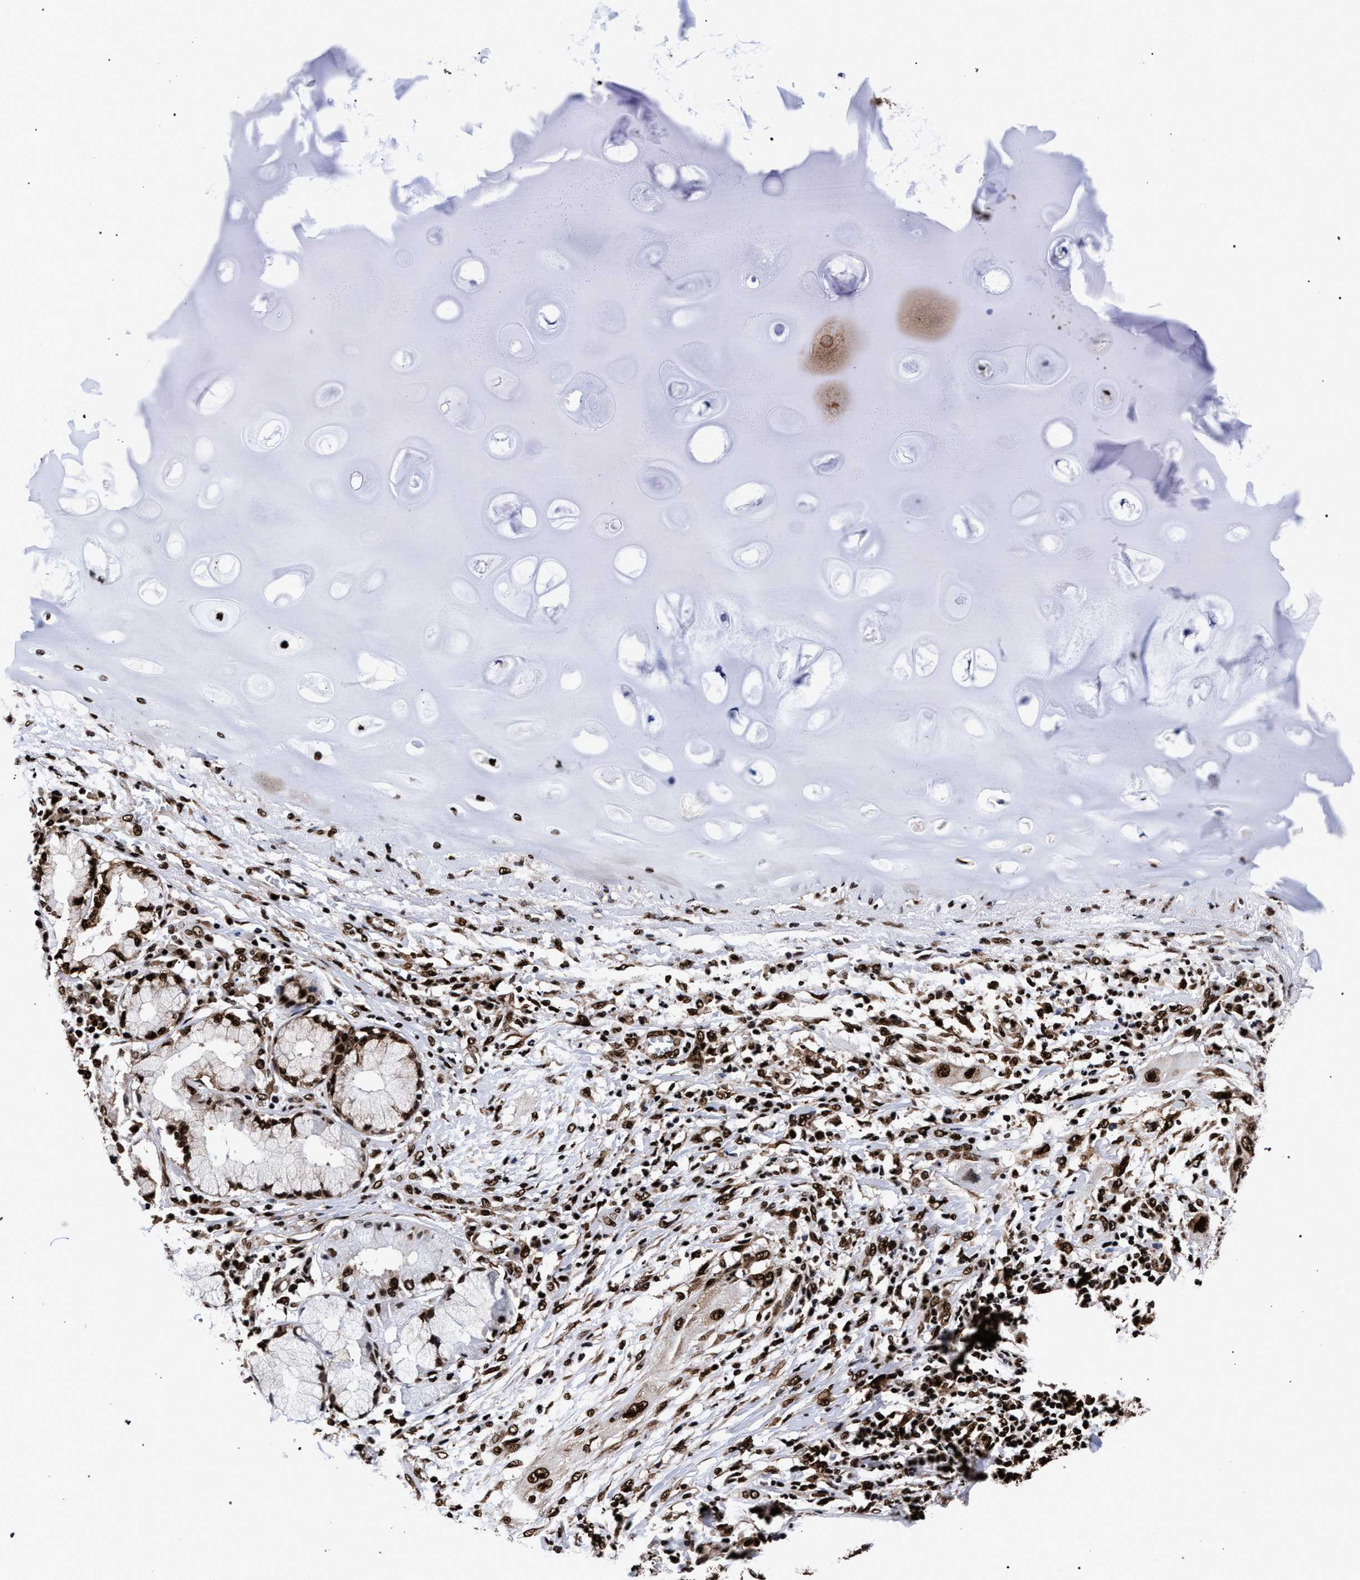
{"staining": {"intensity": "strong", "quantity": ">75%", "location": "nuclear"}, "tissue": "lung cancer", "cell_type": "Tumor cells", "image_type": "cancer", "snomed": [{"axis": "morphology", "description": "Squamous cell carcinoma, NOS"}, {"axis": "topography", "description": "Lung"}], "caption": "An IHC micrograph of tumor tissue is shown. Protein staining in brown highlights strong nuclear positivity in lung cancer within tumor cells. (Stains: DAB (3,3'-diaminobenzidine) in brown, nuclei in blue, Microscopy: brightfield microscopy at high magnification).", "gene": "HNRNPA1", "patient": {"sex": "female", "age": 47}}